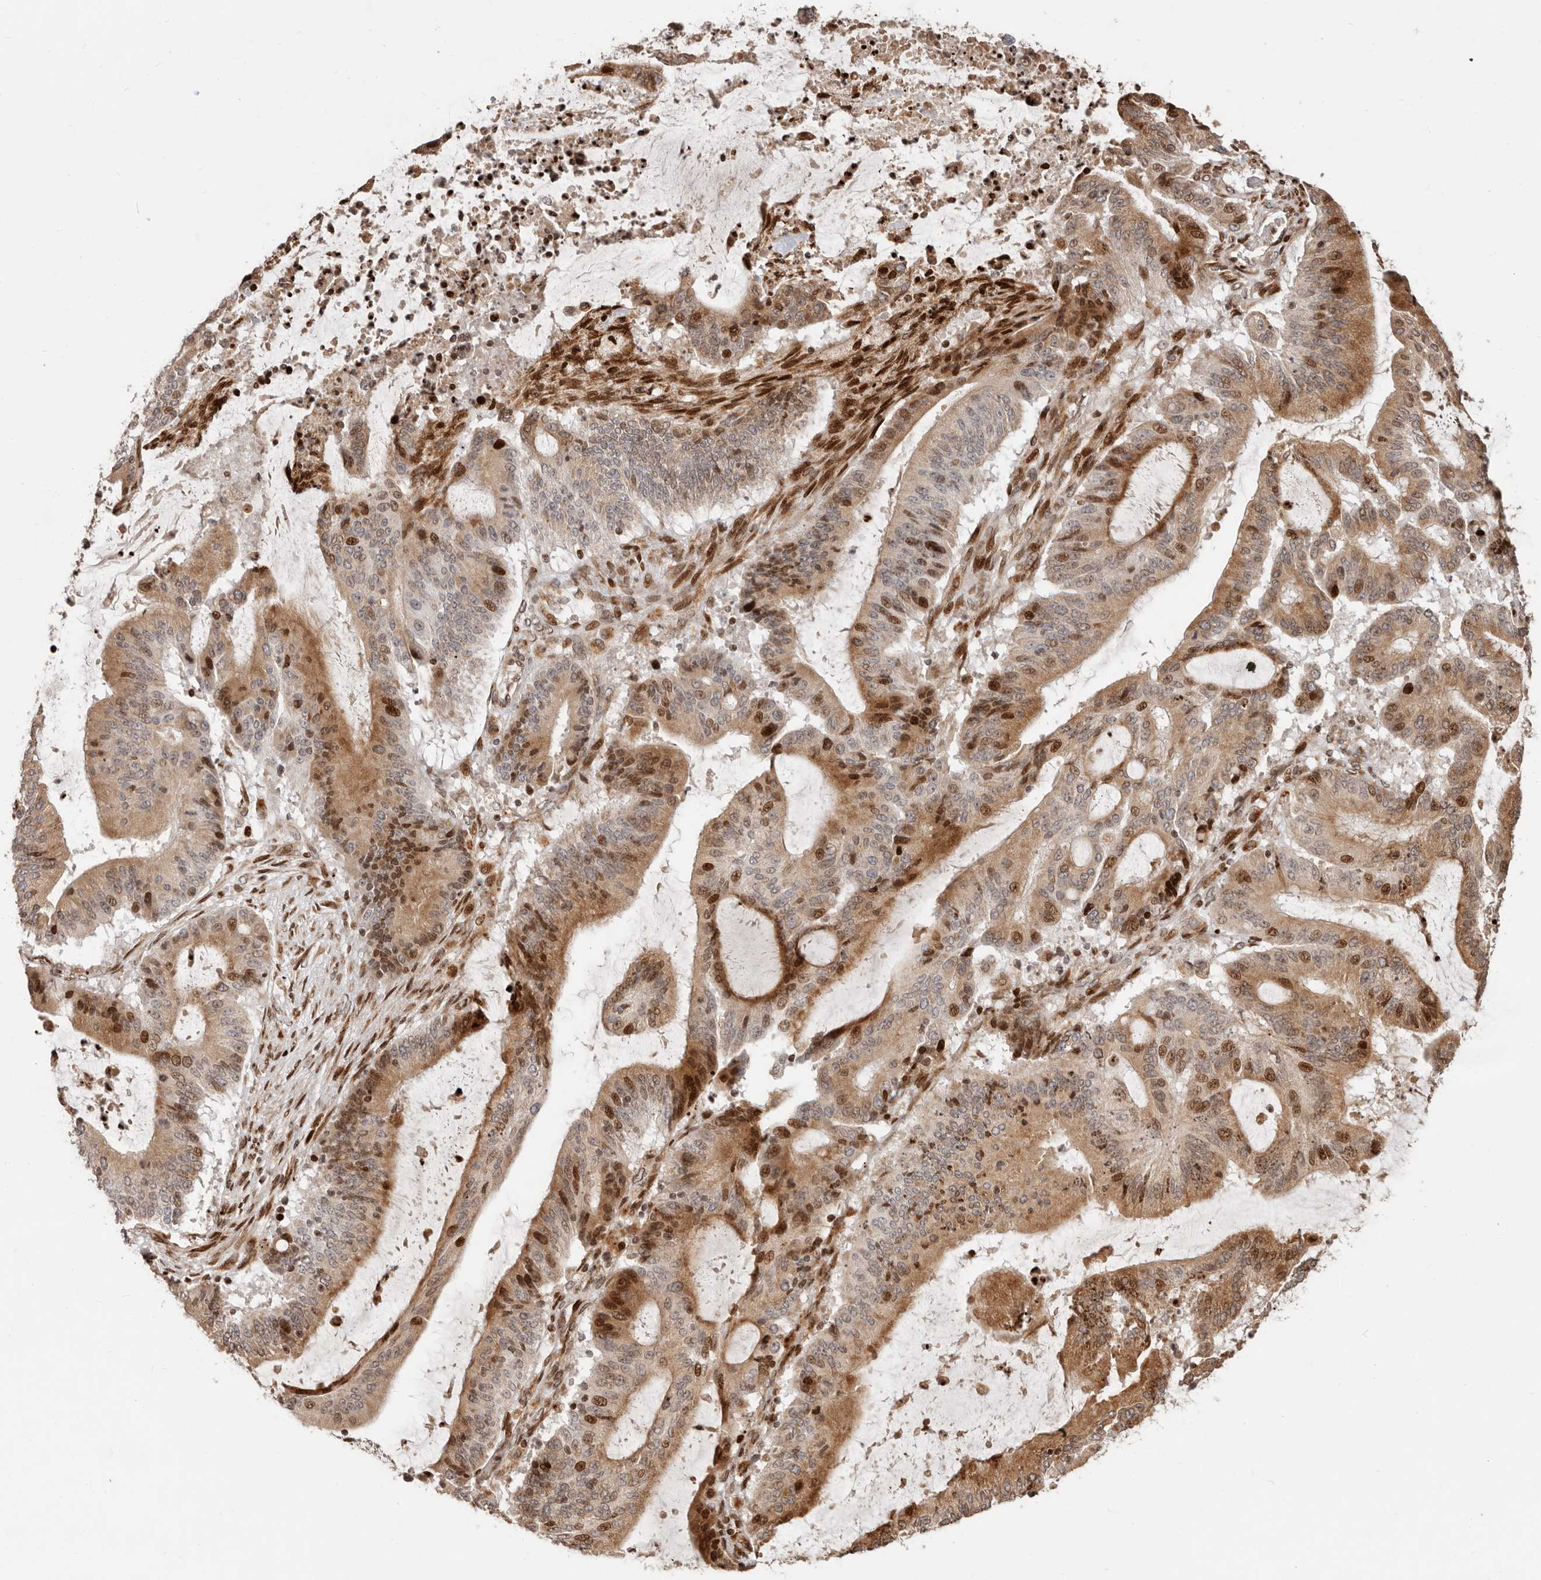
{"staining": {"intensity": "moderate", "quantity": ">75%", "location": "cytoplasmic/membranous,nuclear"}, "tissue": "liver cancer", "cell_type": "Tumor cells", "image_type": "cancer", "snomed": [{"axis": "morphology", "description": "Normal tissue, NOS"}, {"axis": "morphology", "description": "Cholangiocarcinoma"}, {"axis": "topography", "description": "Liver"}, {"axis": "topography", "description": "Peripheral nerve tissue"}], "caption": "Immunohistochemistry image of neoplastic tissue: human cholangiocarcinoma (liver) stained using immunohistochemistry shows medium levels of moderate protein expression localized specifically in the cytoplasmic/membranous and nuclear of tumor cells, appearing as a cytoplasmic/membranous and nuclear brown color.", "gene": "TRIM4", "patient": {"sex": "female", "age": 73}}